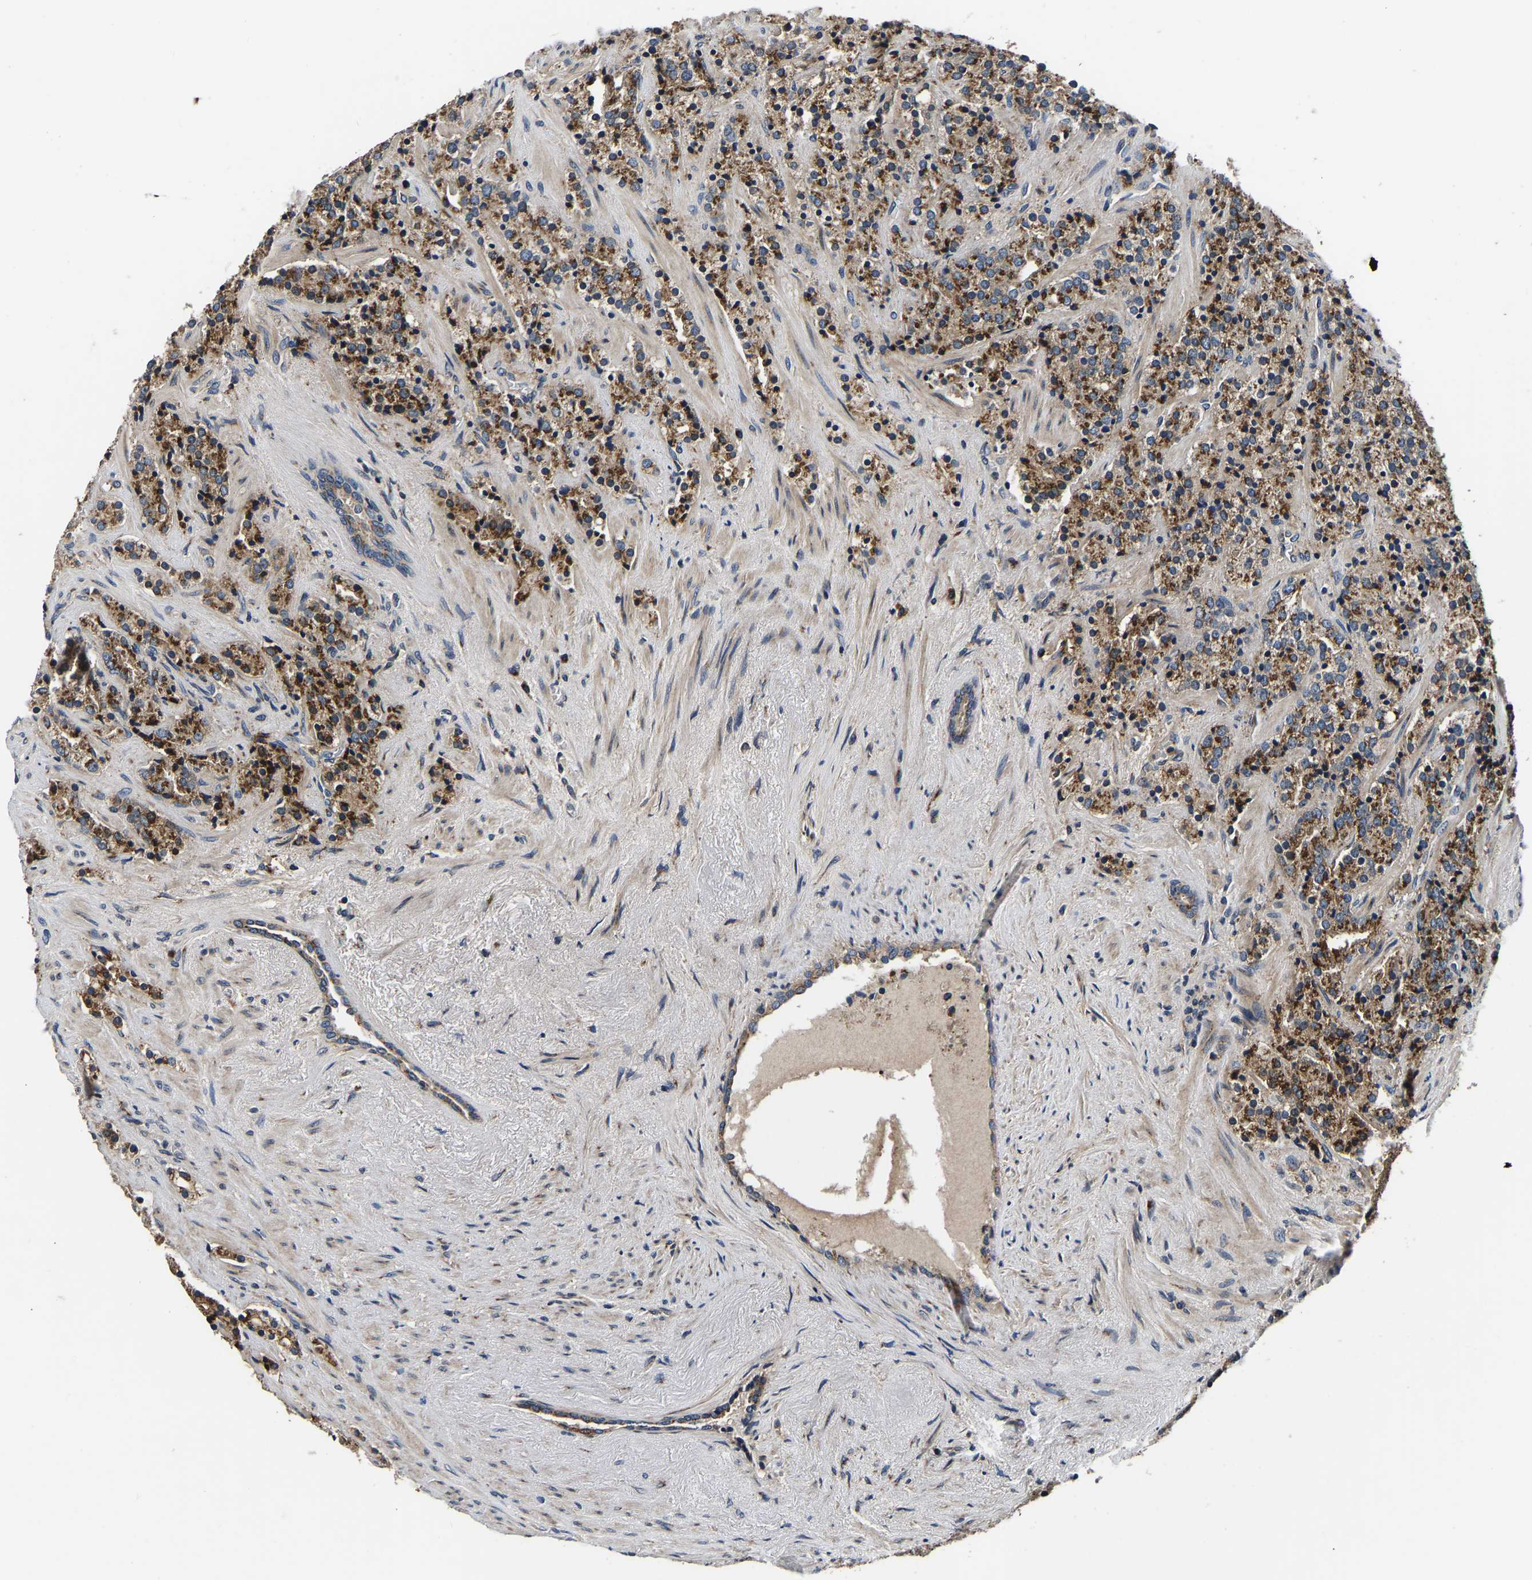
{"staining": {"intensity": "strong", "quantity": ">75%", "location": "cytoplasmic/membranous"}, "tissue": "prostate cancer", "cell_type": "Tumor cells", "image_type": "cancer", "snomed": [{"axis": "morphology", "description": "Adenocarcinoma, High grade"}, {"axis": "topography", "description": "Prostate"}], "caption": "Brown immunohistochemical staining in human prostate cancer (adenocarcinoma (high-grade)) reveals strong cytoplasmic/membranous staining in about >75% of tumor cells. The staining is performed using DAB brown chromogen to label protein expression. The nuclei are counter-stained blue using hematoxylin.", "gene": "RABAC1", "patient": {"sex": "male", "age": 71}}